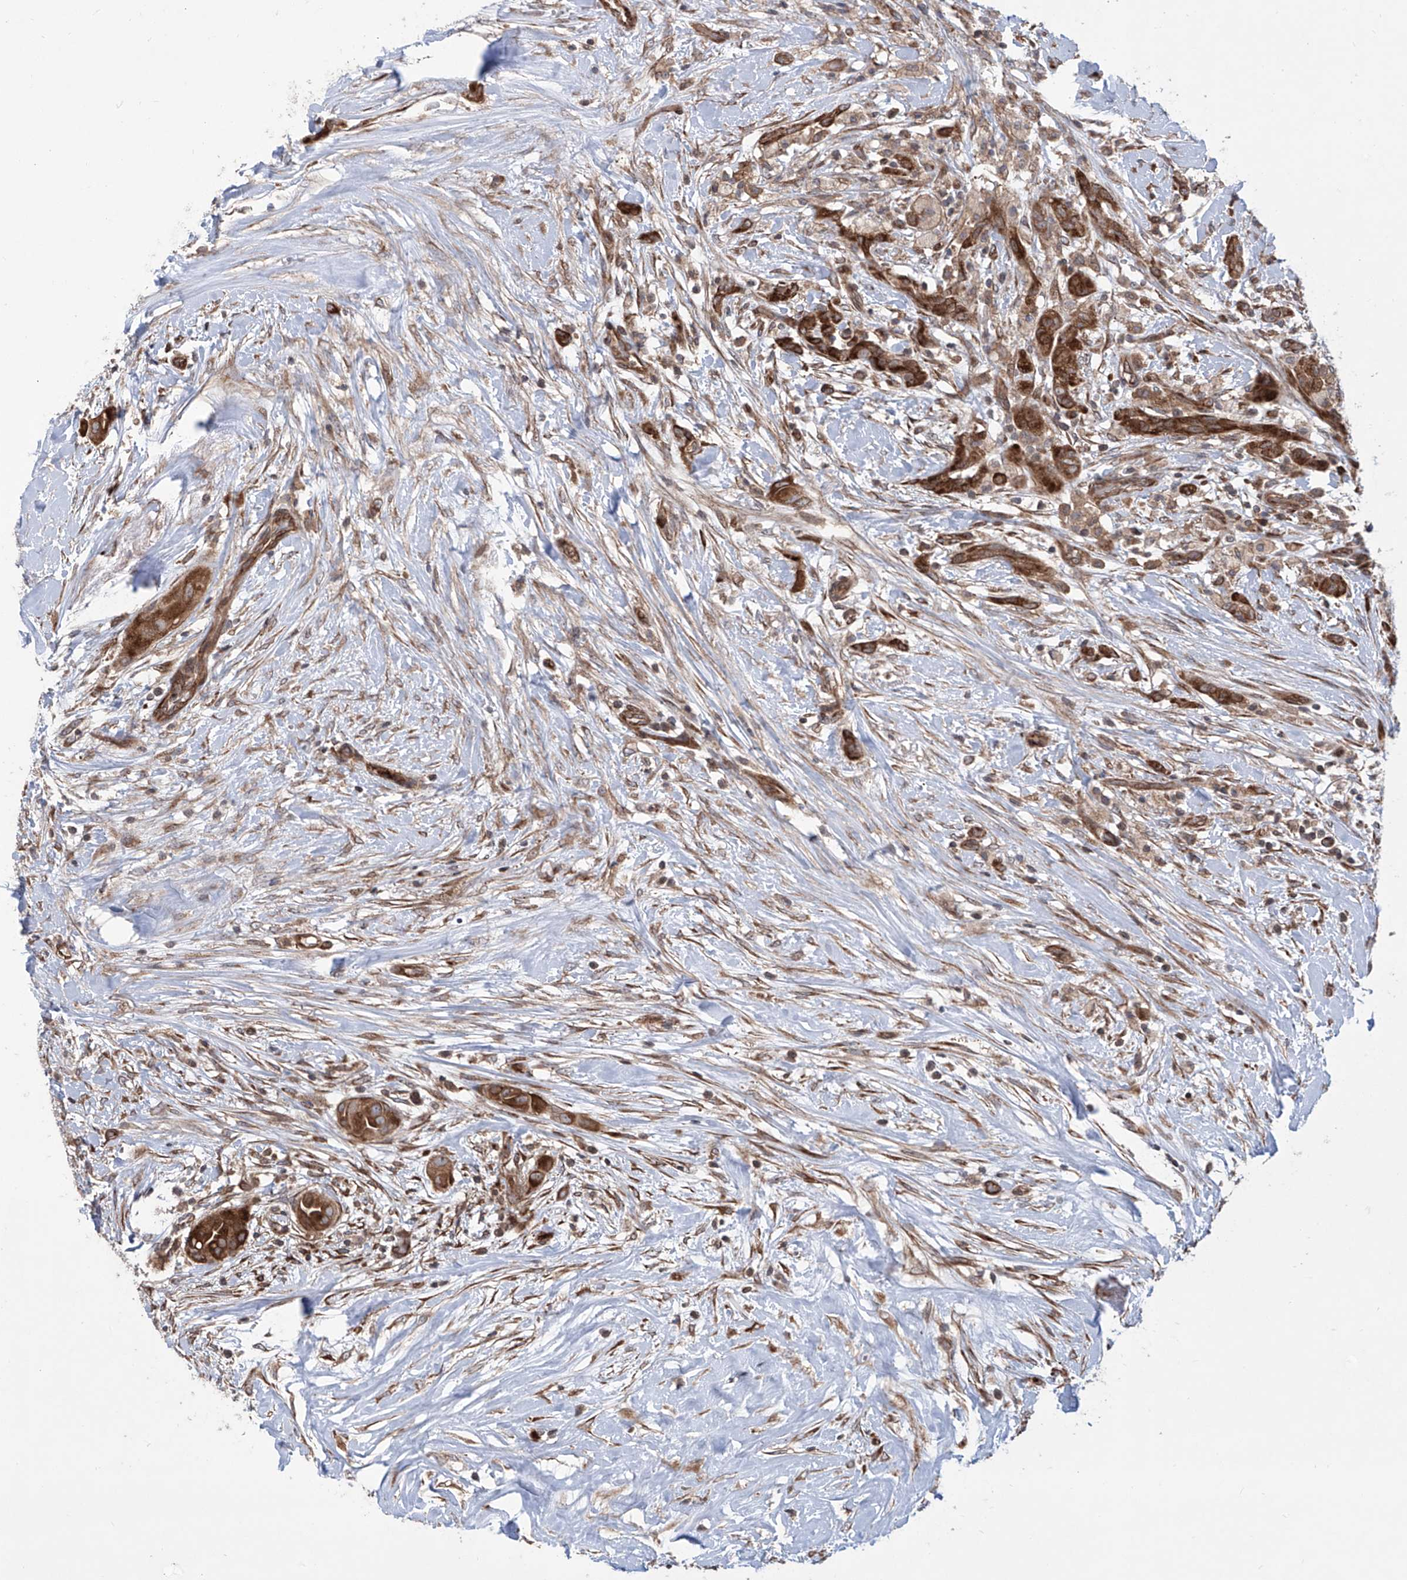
{"staining": {"intensity": "strong", "quantity": ">75%", "location": "cytoplasmic/membranous"}, "tissue": "thyroid cancer", "cell_type": "Tumor cells", "image_type": "cancer", "snomed": [{"axis": "morphology", "description": "Papillary adenocarcinoma, NOS"}, {"axis": "topography", "description": "Thyroid gland"}], "caption": "Strong cytoplasmic/membranous positivity for a protein is appreciated in about >75% of tumor cells of thyroid papillary adenocarcinoma using IHC.", "gene": "APAF1", "patient": {"sex": "female", "age": 59}}